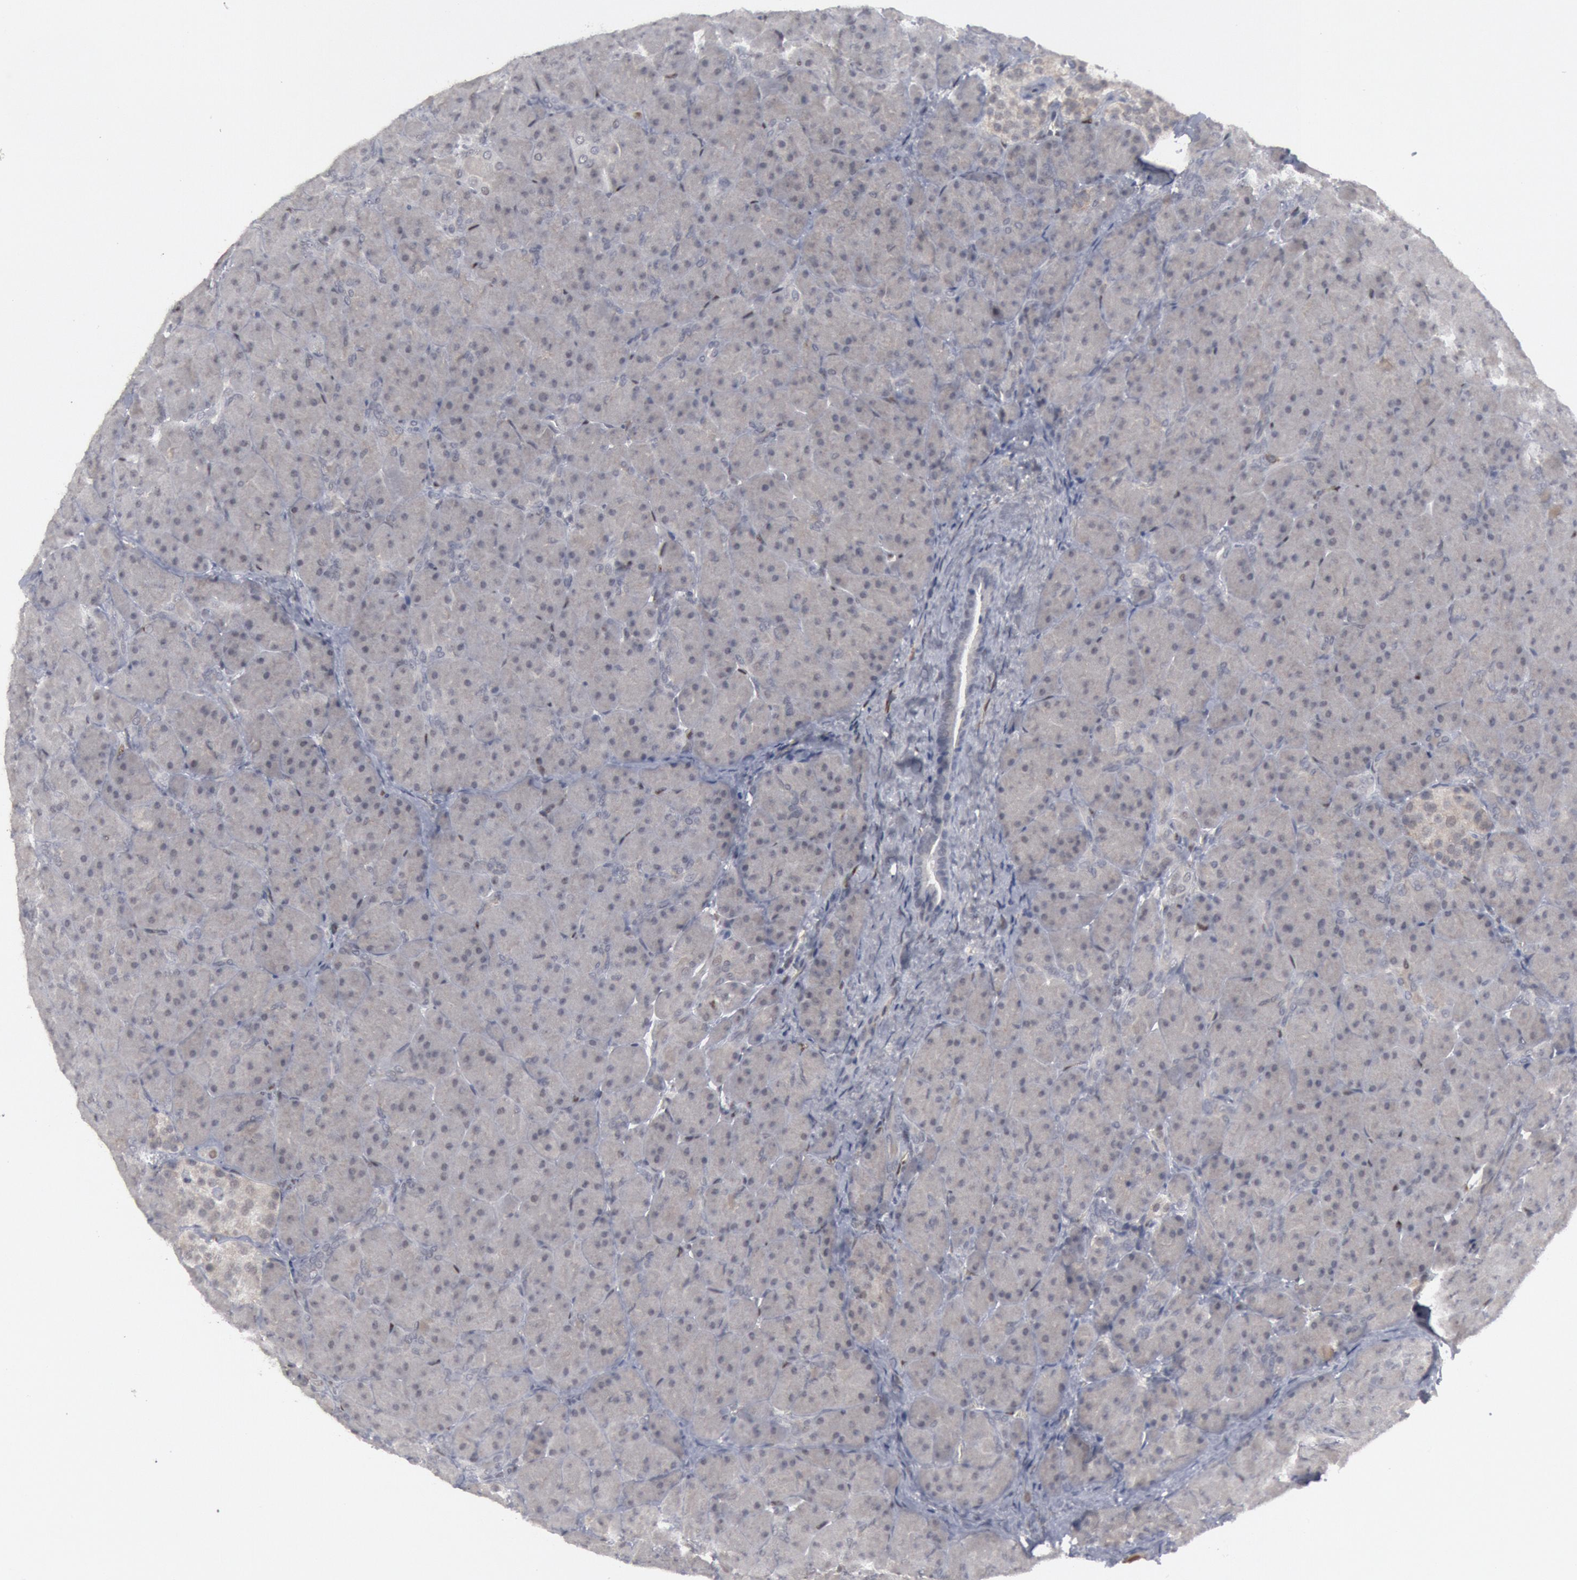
{"staining": {"intensity": "negative", "quantity": "none", "location": "none"}, "tissue": "pancreas", "cell_type": "Exocrine glandular cells", "image_type": "normal", "snomed": [{"axis": "morphology", "description": "Normal tissue, NOS"}, {"axis": "topography", "description": "Pancreas"}], "caption": "IHC histopathology image of benign pancreas: human pancreas stained with DAB displays no significant protein expression in exocrine glandular cells.", "gene": "FOXO1", "patient": {"sex": "male", "age": 66}}